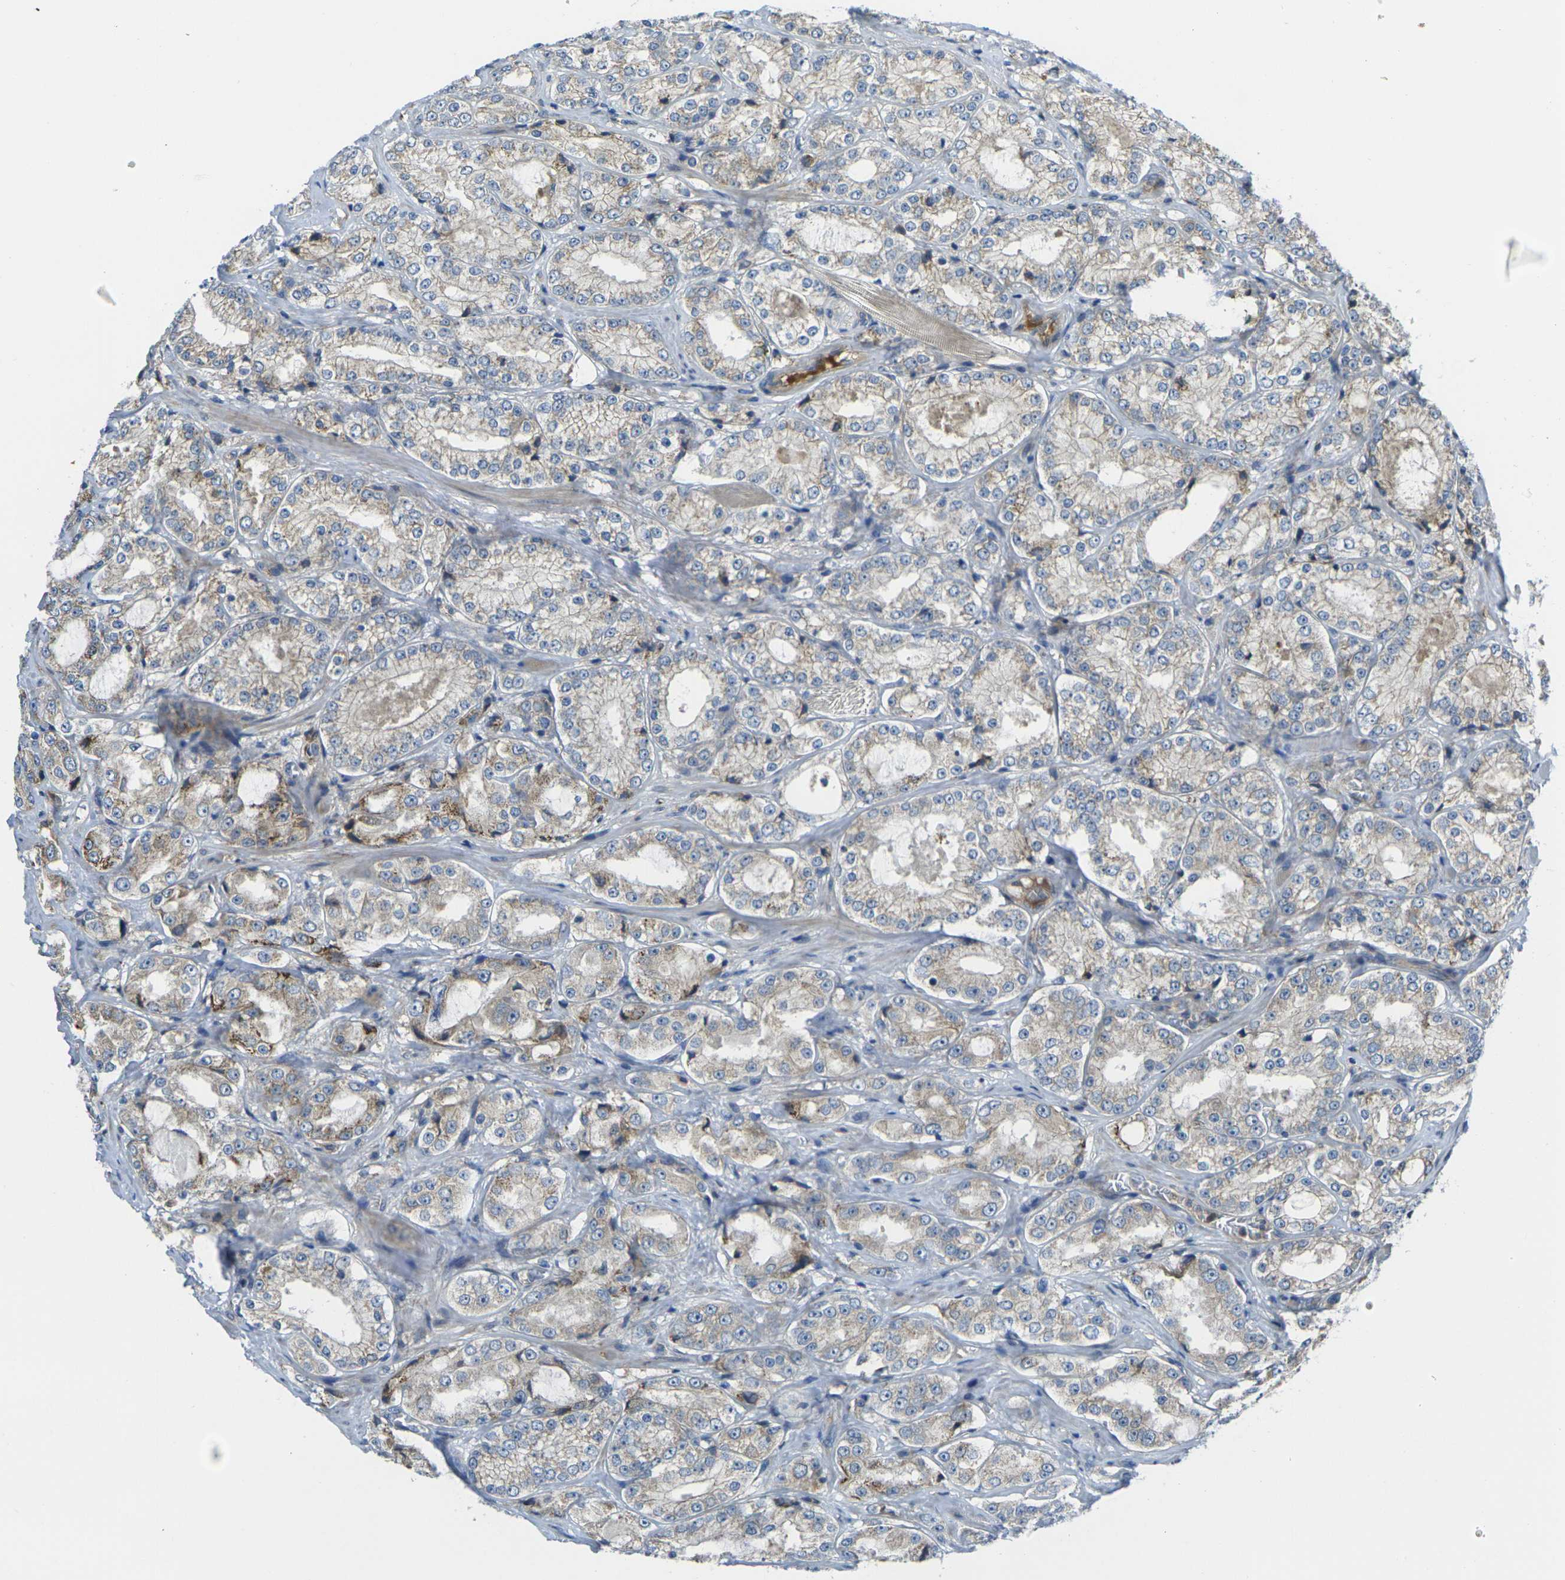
{"staining": {"intensity": "weak", "quantity": "<25%", "location": "cytoplasmic/membranous"}, "tissue": "prostate cancer", "cell_type": "Tumor cells", "image_type": "cancer", "snomed": [{"axis": "morphology", "description": "Adenocarcinoma, High grade"}, {"axis": "topography", "description": "Prostate"}], "caption": "Immunohistochemistry (IHC) histopathology image of neoplastic tissue: adenocarcinoma (high-grade) (prostate) stained with DAB (3,3'-diaminobenzidine) shows no significant protein staining in tumor cells.", "gene": "FZD1", "patient": {"sex": "male", "age": 73}}